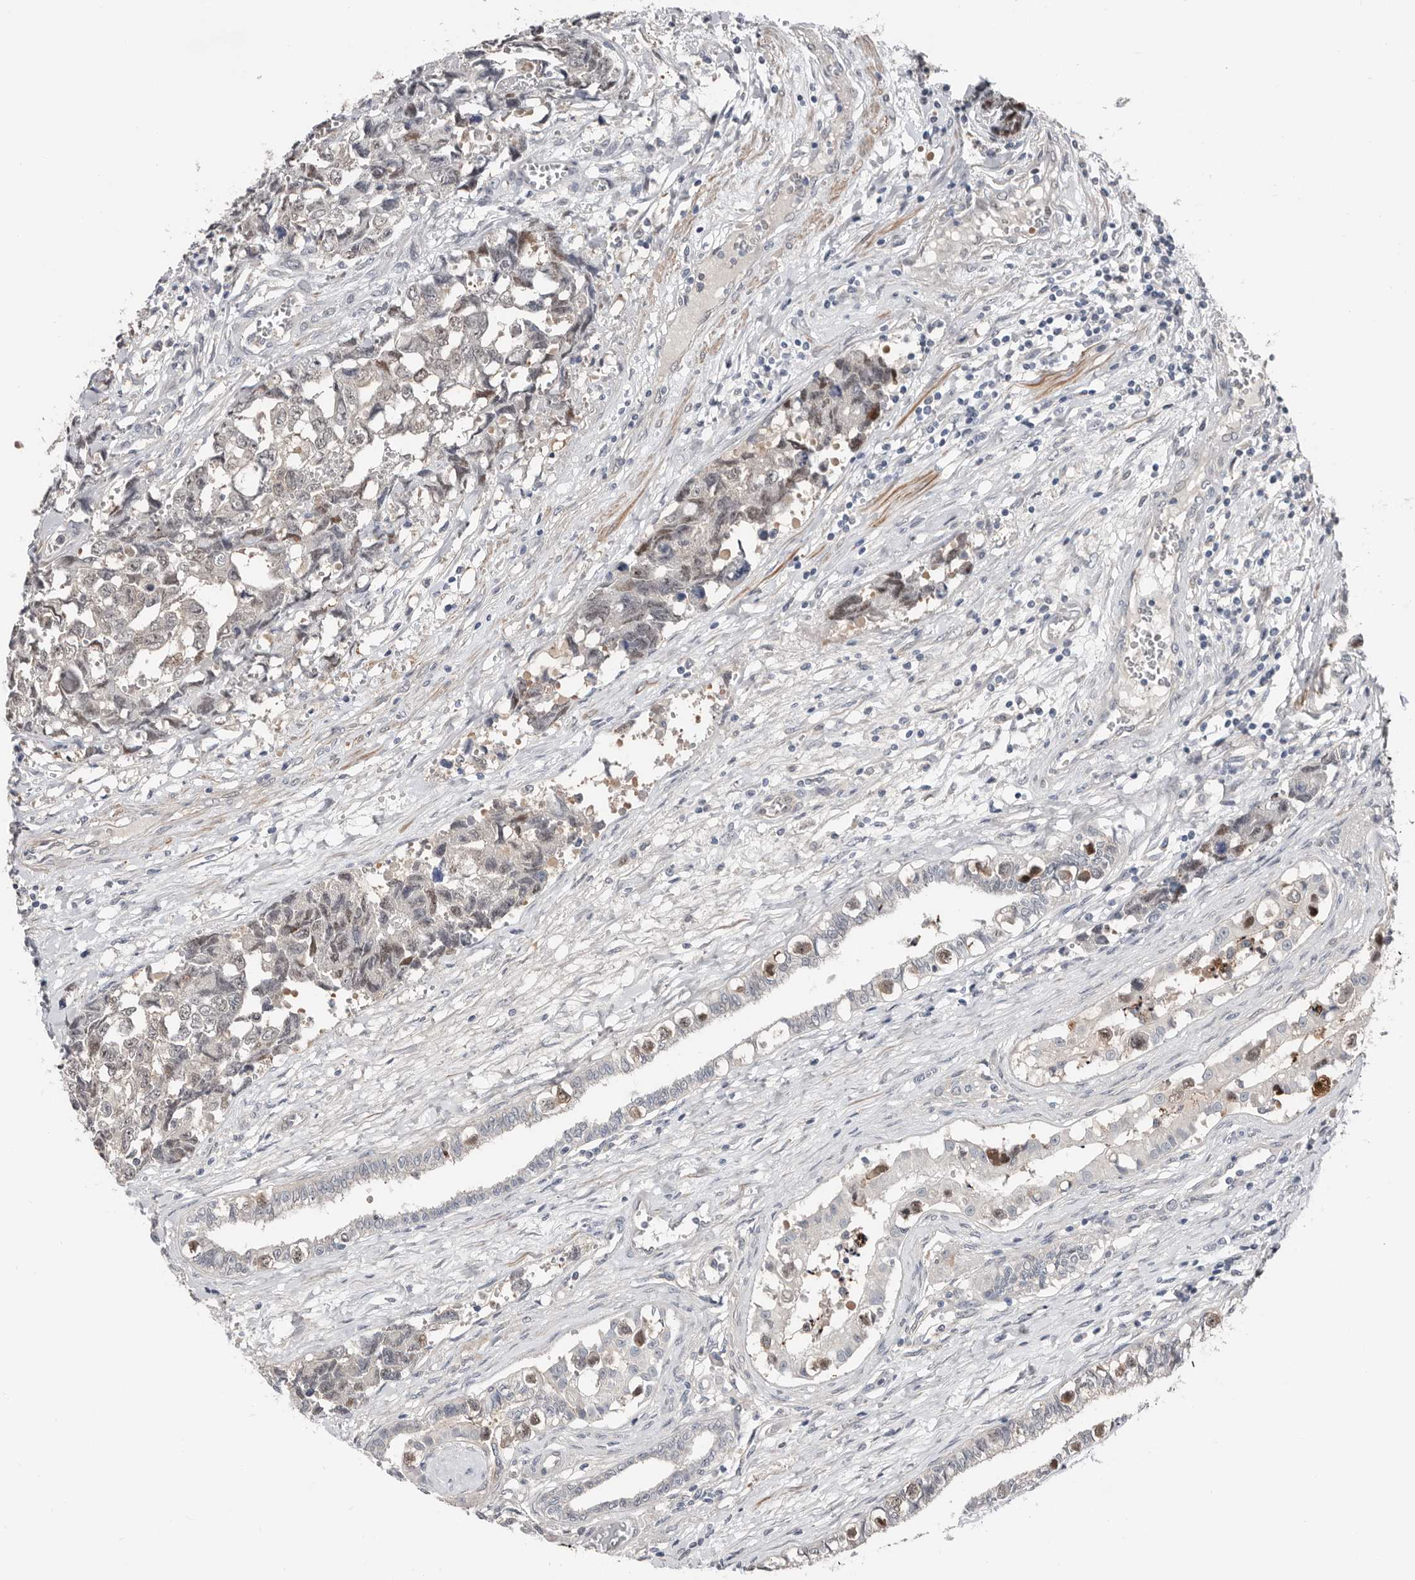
{"staining": {"intensity": "weak", "quantity": "<25%", "location": "nuclear"}, "tissue": "testis cancer", "cell_type": "Tumor cells", "image_type": "cancer", "snomed": [{"axis": "morphology", "description": "Carcinoma, Embryonal, NOS"}, {"axis": "topography", "description": "Testis"}], "caption": "This is an immunohistochemistry histopathology image of human testis cancer (embryonal carcinoma). There is no staining in tumor cells.", "gene": "ASRGL1", "patient": {"sex": "male", "age": 31}}